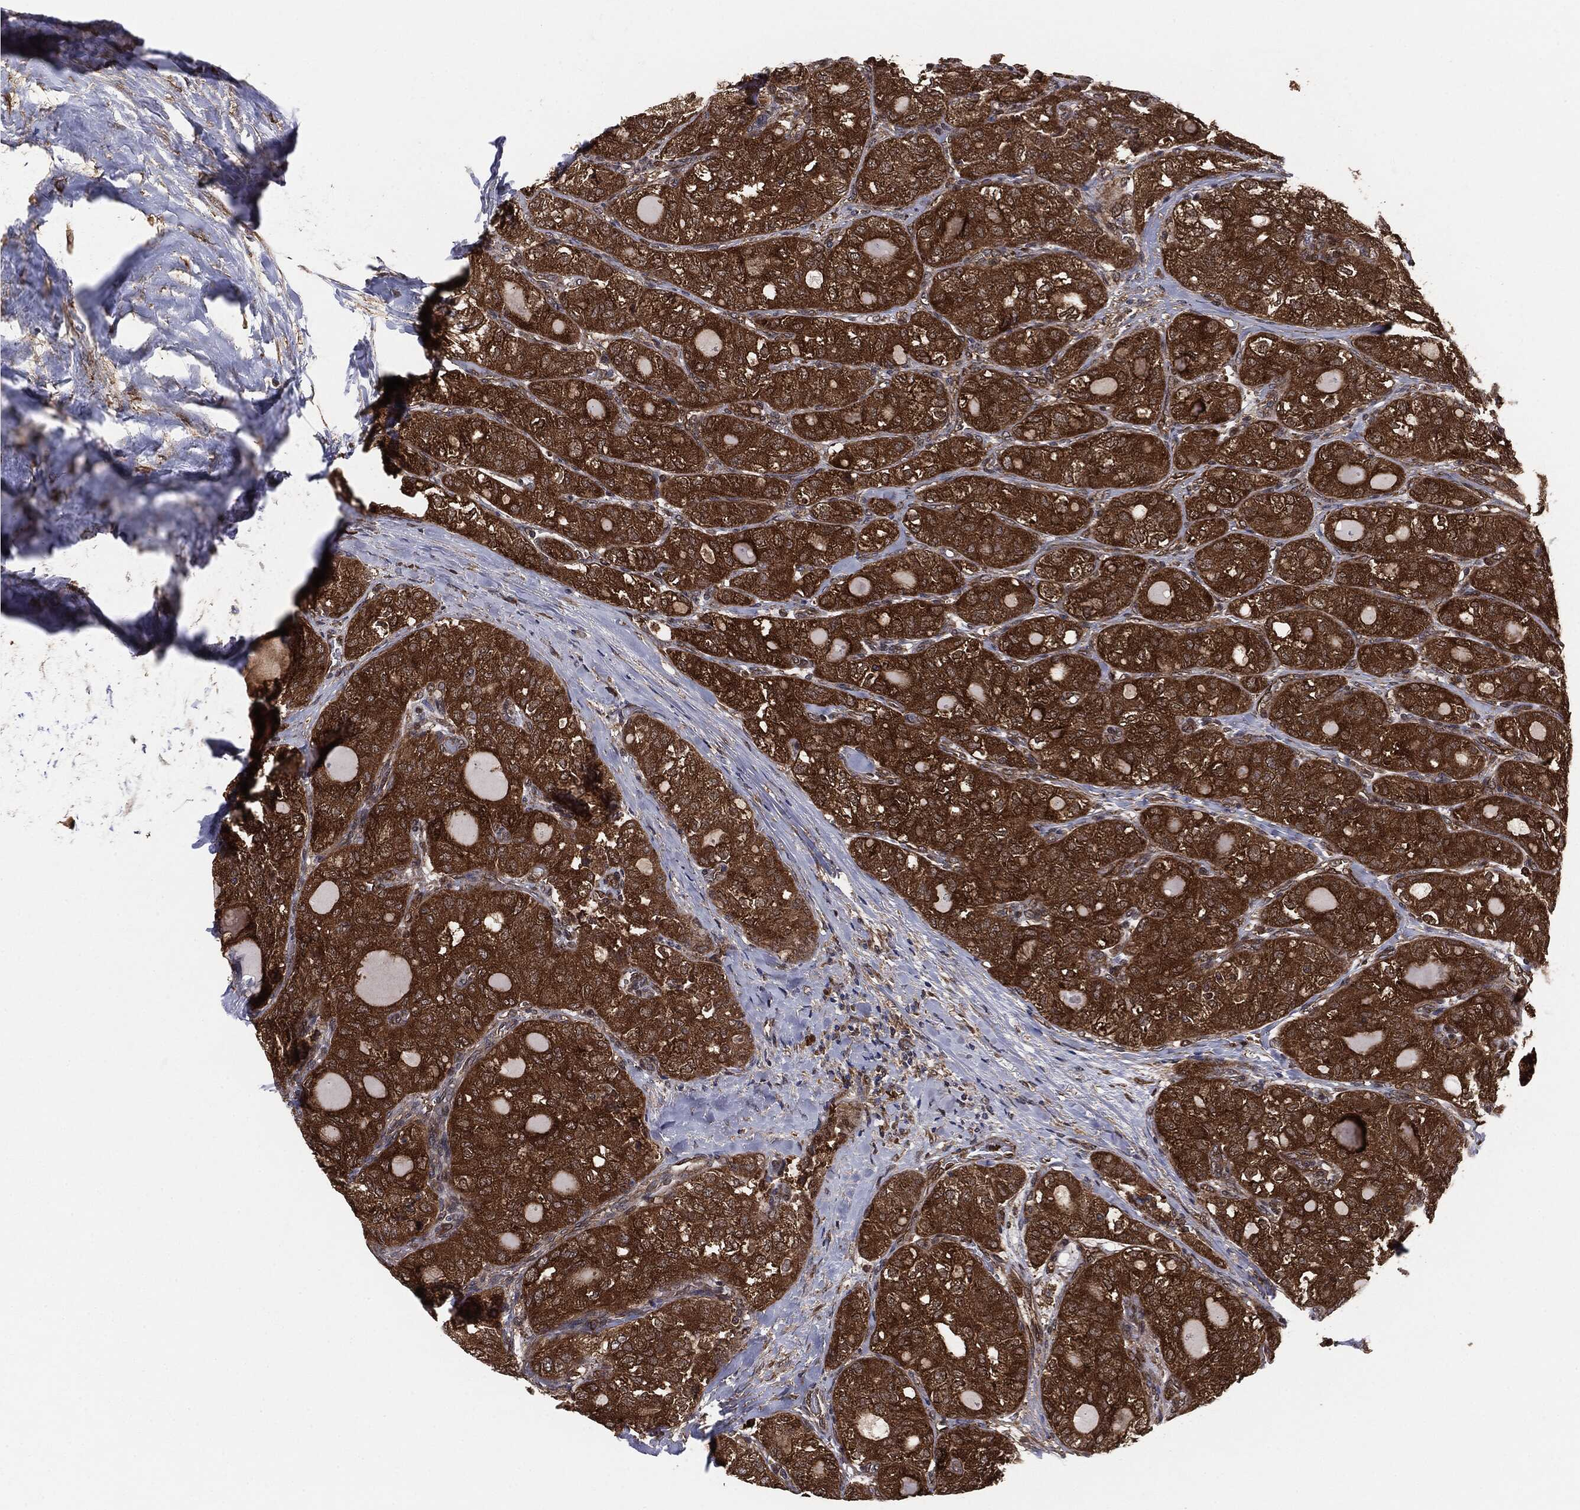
{"staining": {"intensity": "strong", "quantity": ">75%", "location": "cytoplasmic/membranous"}, "tissue": "thyroid cancer", "cell_type": "Tumor cells", "image_type": "cancer", "snomed": [{"axis": "morphology", "description": "Follicular adenoma carcinoma, NOS"}, {"axis": "topography", "description": "Thyroid gland"}], "caption": "Immunohistochemical staining of follicular adenoma carcinoma (thyroid) shows high levels of strong cytoplasmic/membranous protein staining in about >75% of tumor cells.", "gene": "NME1", "patient": {"sex": "male", "age": 75}}